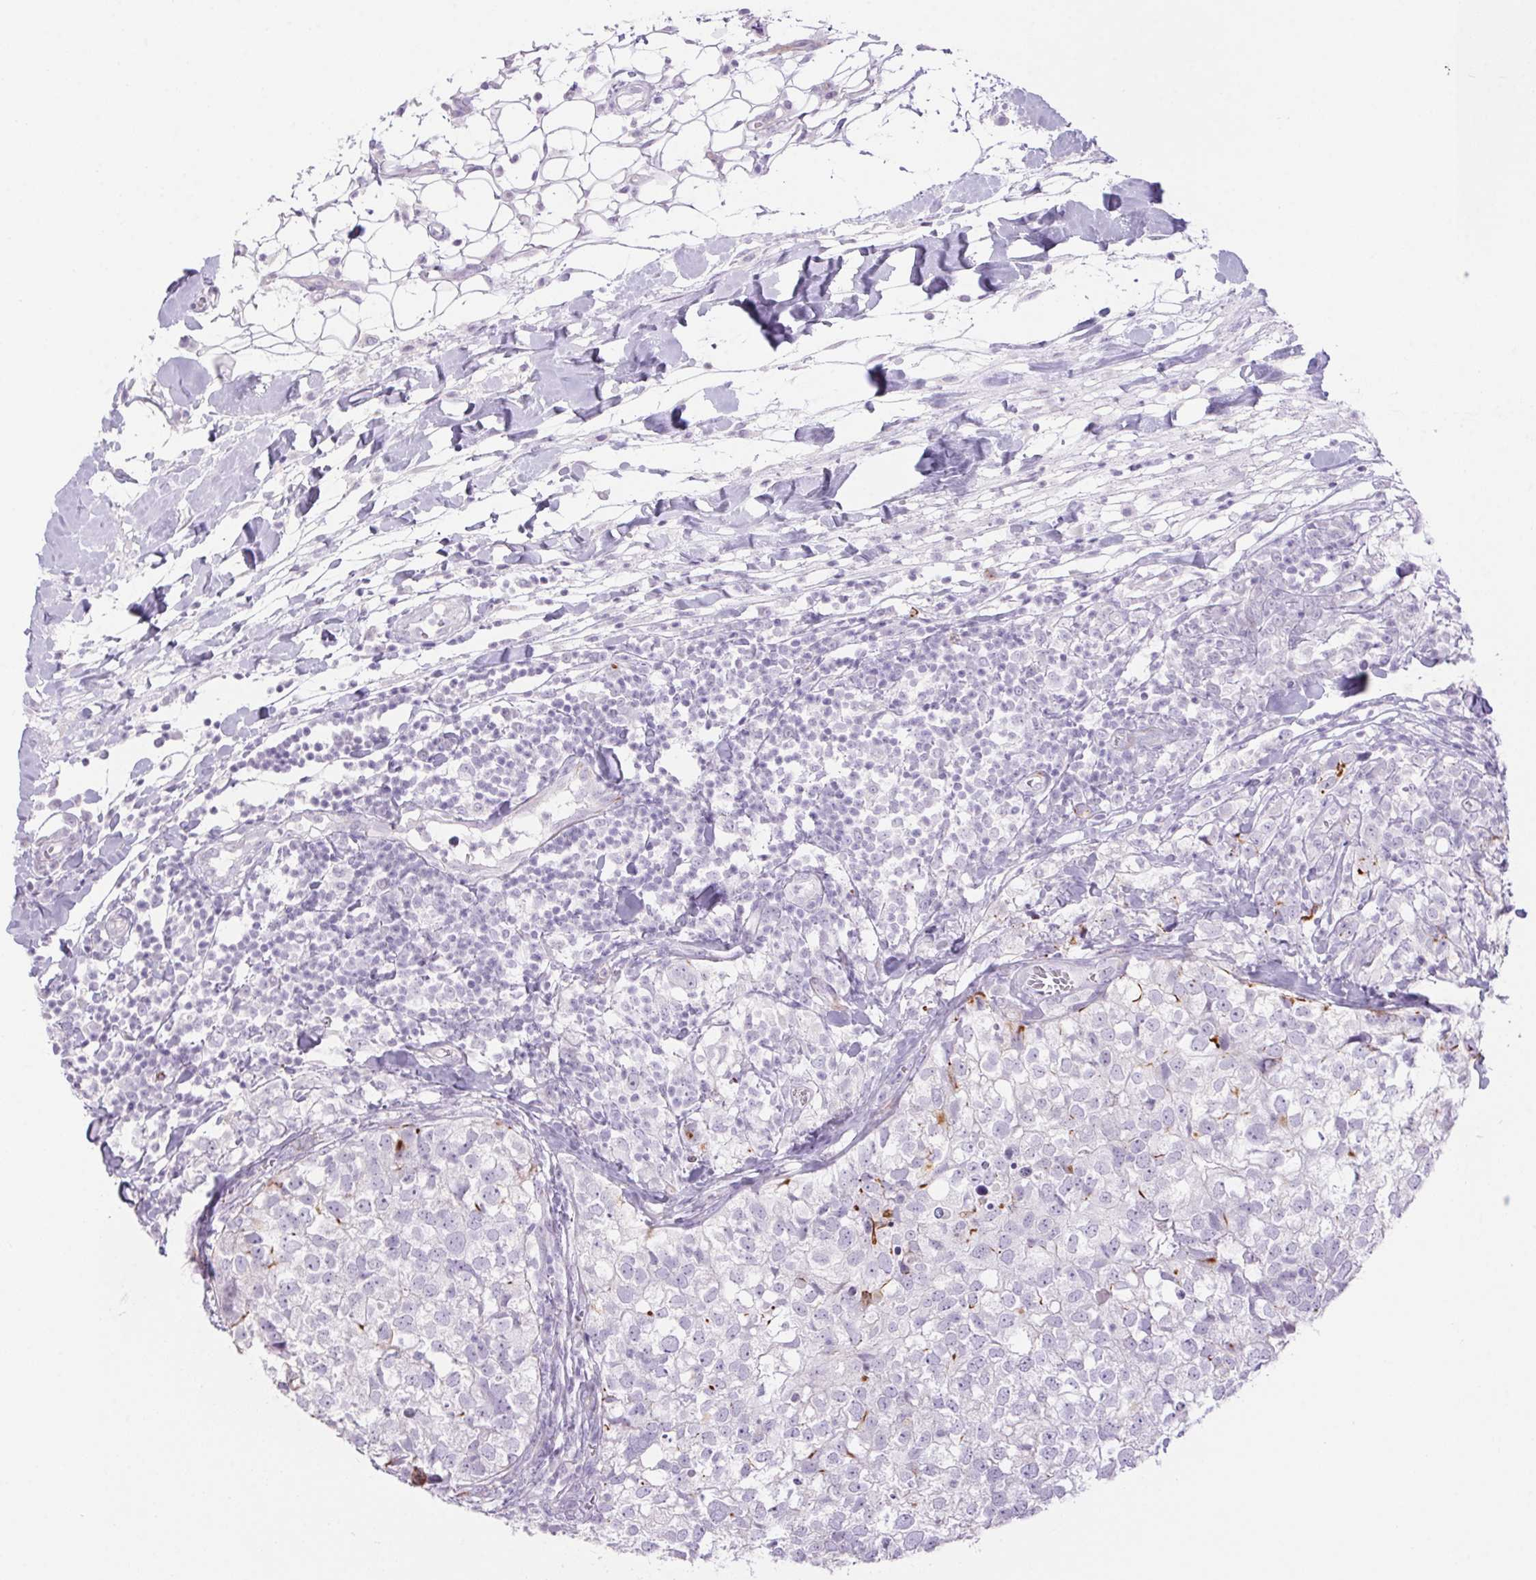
{"staining": {"intensity": "negative", "quantity": "none", "location": "none"}, "tissue": "breast cancer", "cell_type": "Tumor cells", "image_type": "cancer", "snomed": [{"axis": "morphology", "description": "Duct carcinoma"}, {"axis": "topography", "description": "Breast"}], "caption": "Immunohistochemistry of human breast cancer shows no expression in tumor cells.", "gene": "ERP27", "patient": {"sex": "female", "age": 30}}